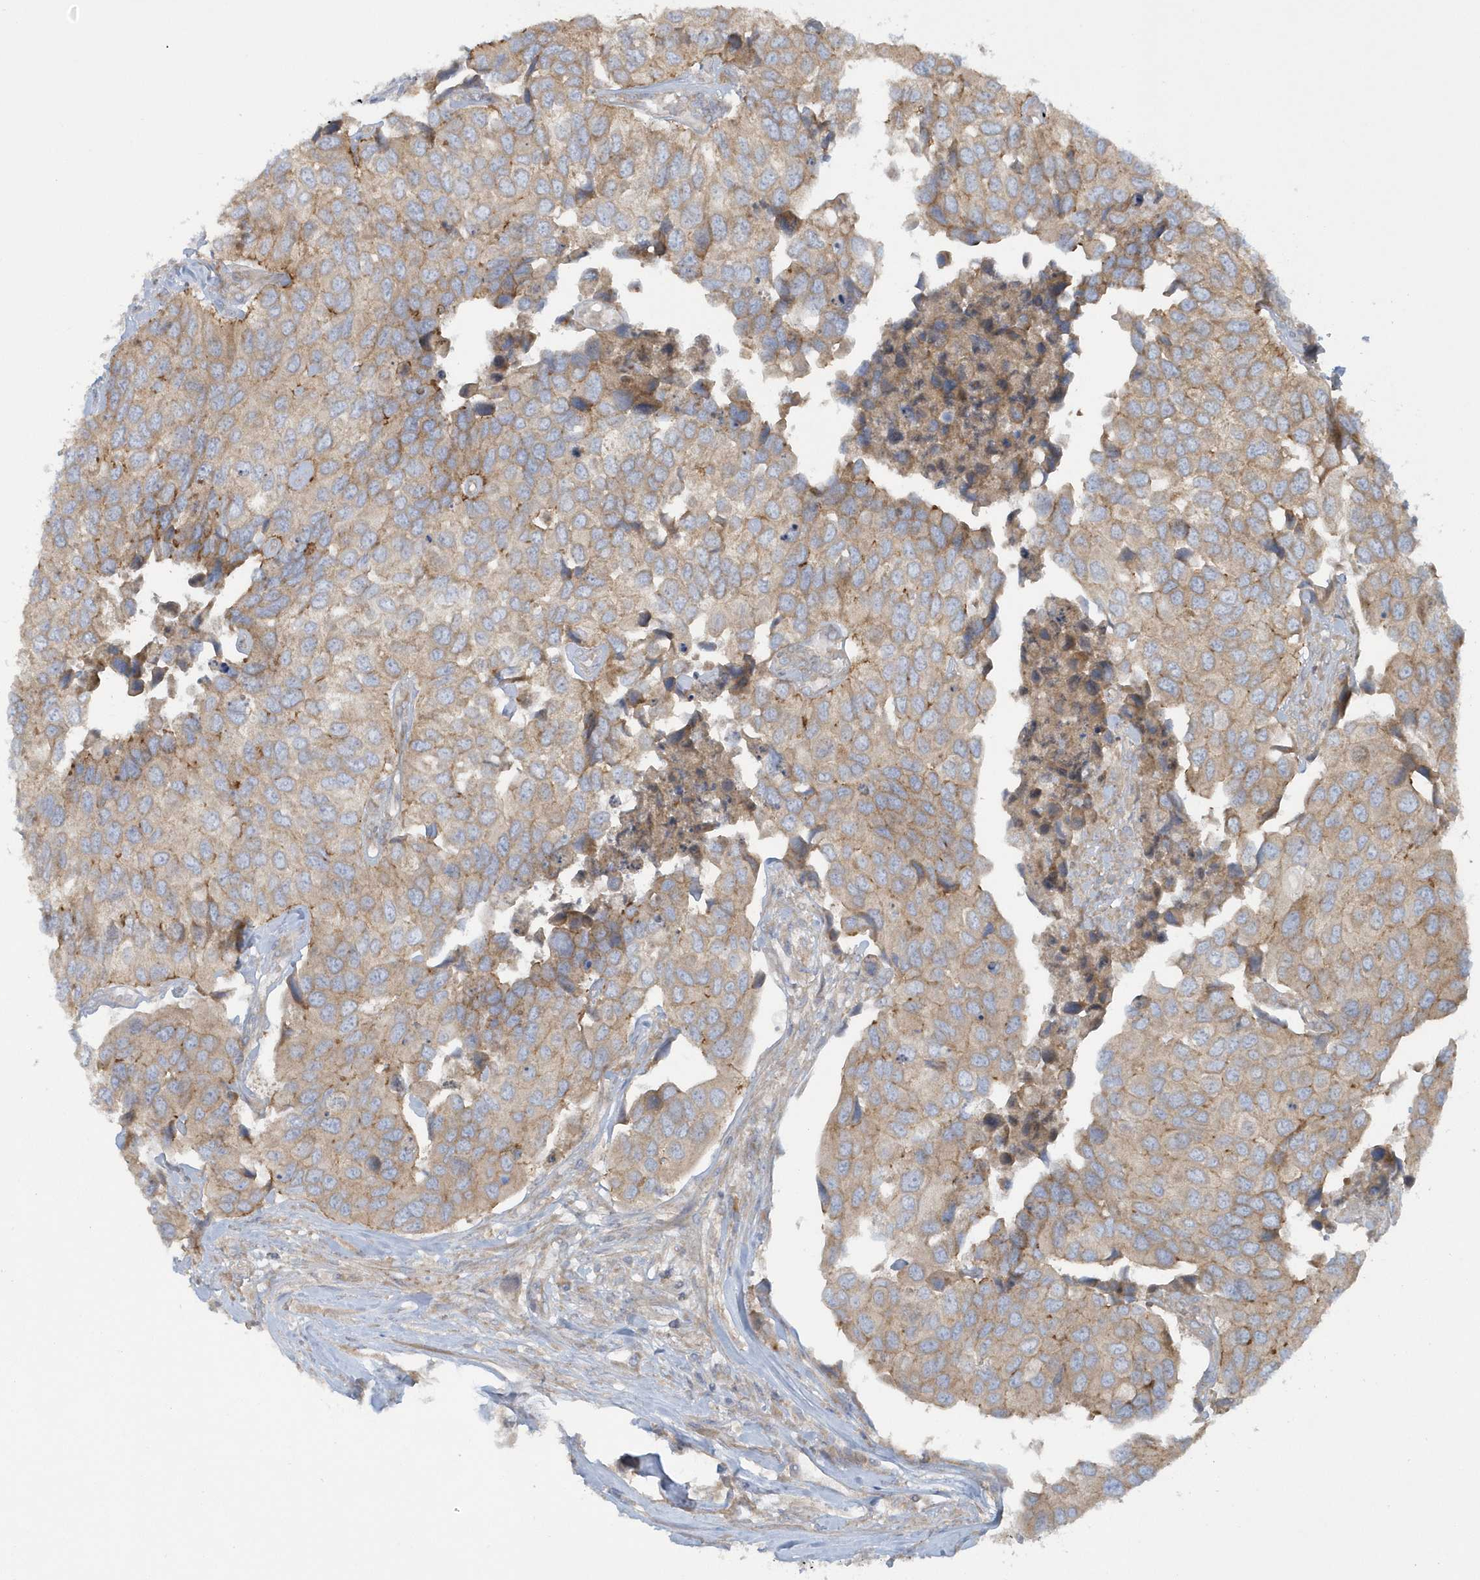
{"staining": {"intensity": "weak", "quantity": "25%-75%", "location": "cytoplasmic/membranous"}, "tissue": "urothelial cancer", "cell_type": "Tumor cells", "image_type": "cancer", "snomed": [{"axis": "morphology", "description": "Urothelial carcinoma, High grade"}, {"axis": "topography", "description": "Urinary bladder"}], "caption": "Urothelial cancer stained with a brown dye displays weak cytoplasmic/membranous positive staining in about 25%-75% of tumor cells.", "gene": "CNOT10", "patient": {"sex": "male", "age": 74}}